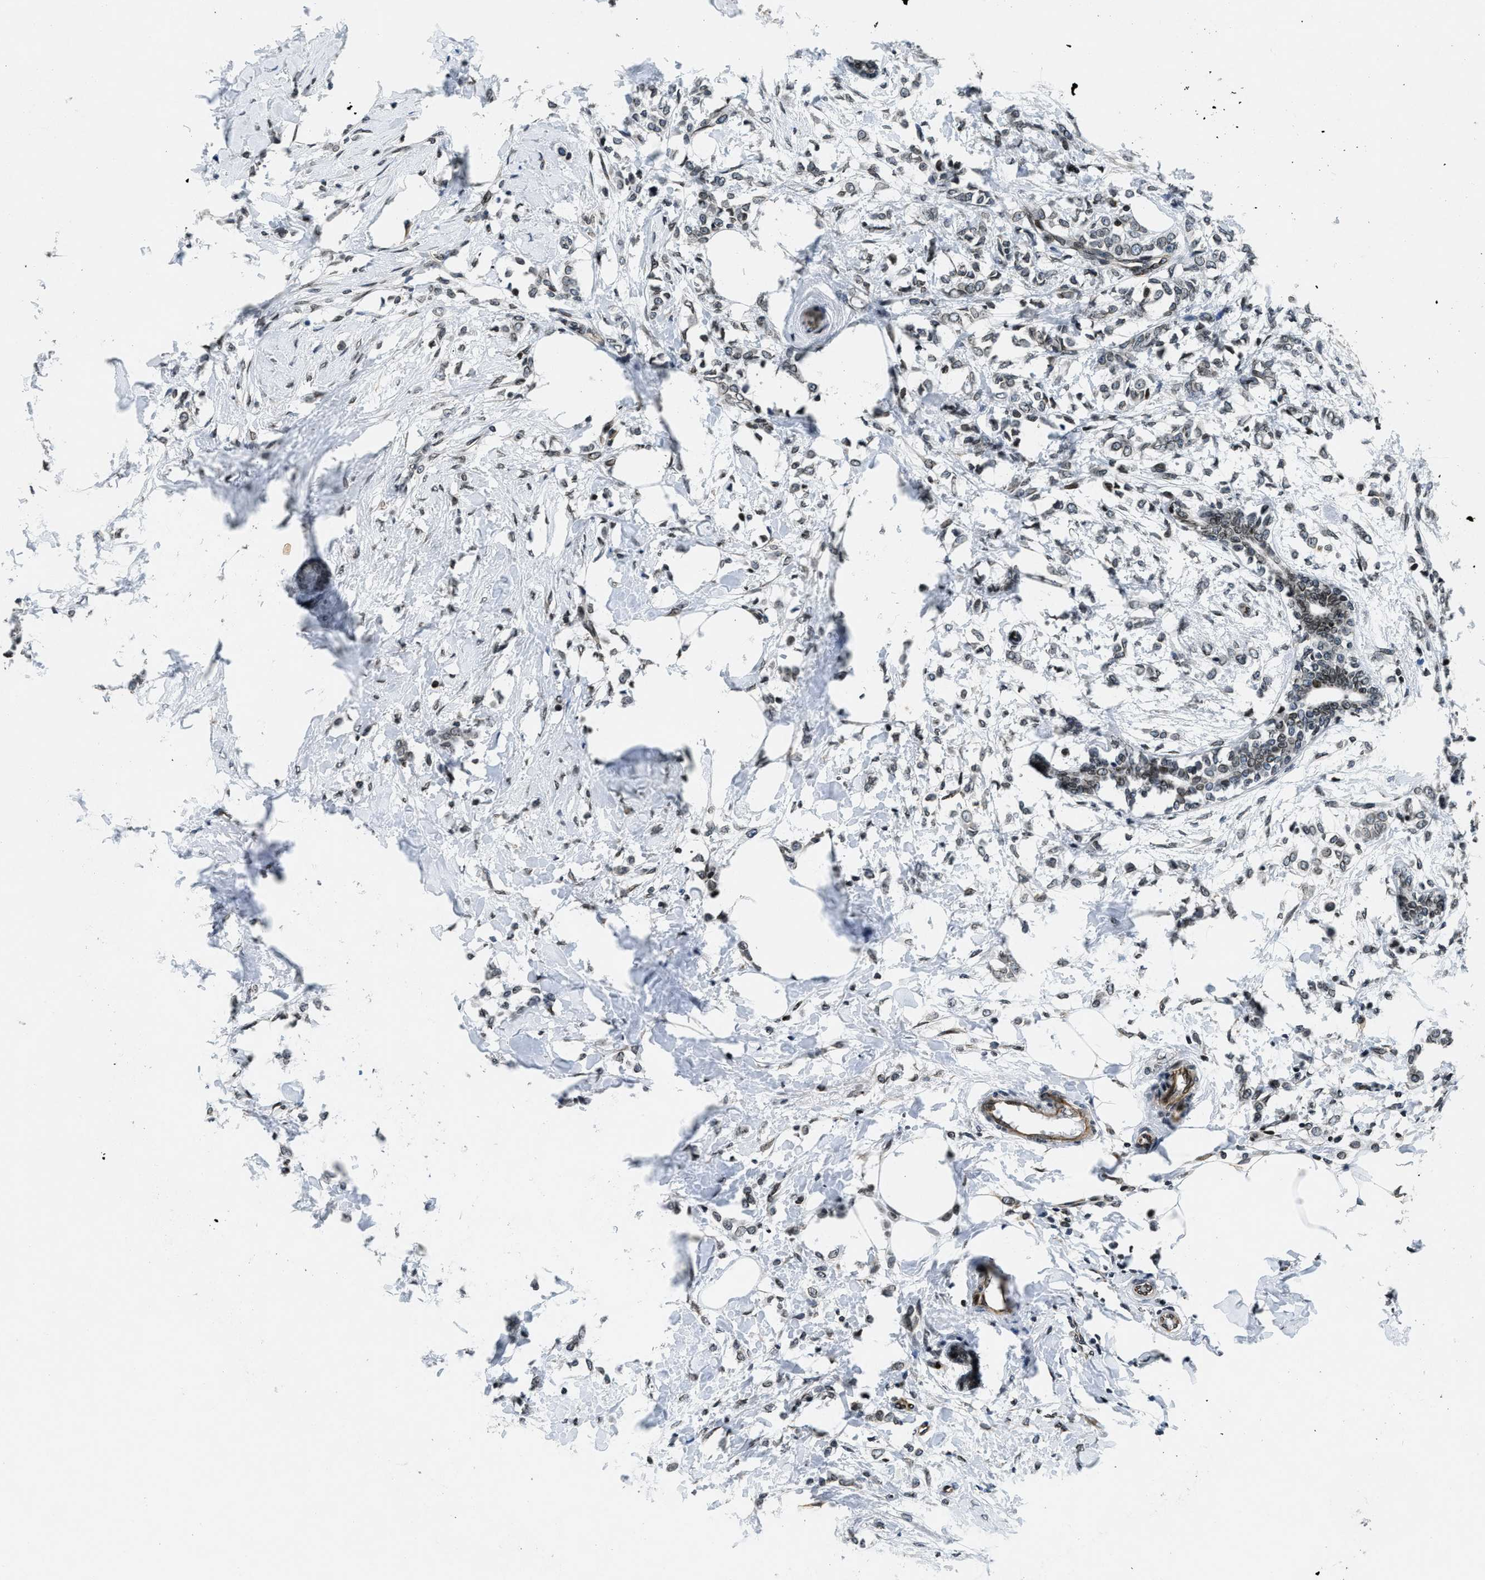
{"staining": {"intensity": "weak", "quantity": ">75%", "location": "nuclear"}, "tissue": "breast cancer", "cell_type": "Tumor cells", "image_type": "cancer", "snomed": [{"axis": "morphology", "description": "Lobular carcinoma, in situ"}, {"axis": "morphology", "description": "Lobular carcinoma"}, {"axis": "topography", "description": "Breast"}], "caption": "The image exhibits staining of breast cancer, revealing weak nuclear protein staining (brown color) within tumor cells. (DAB = brown stain, brightfield microscopy at high magnification).", "gene": "ZC3HC1", "patient": {"sex": "female", "age": 41}}